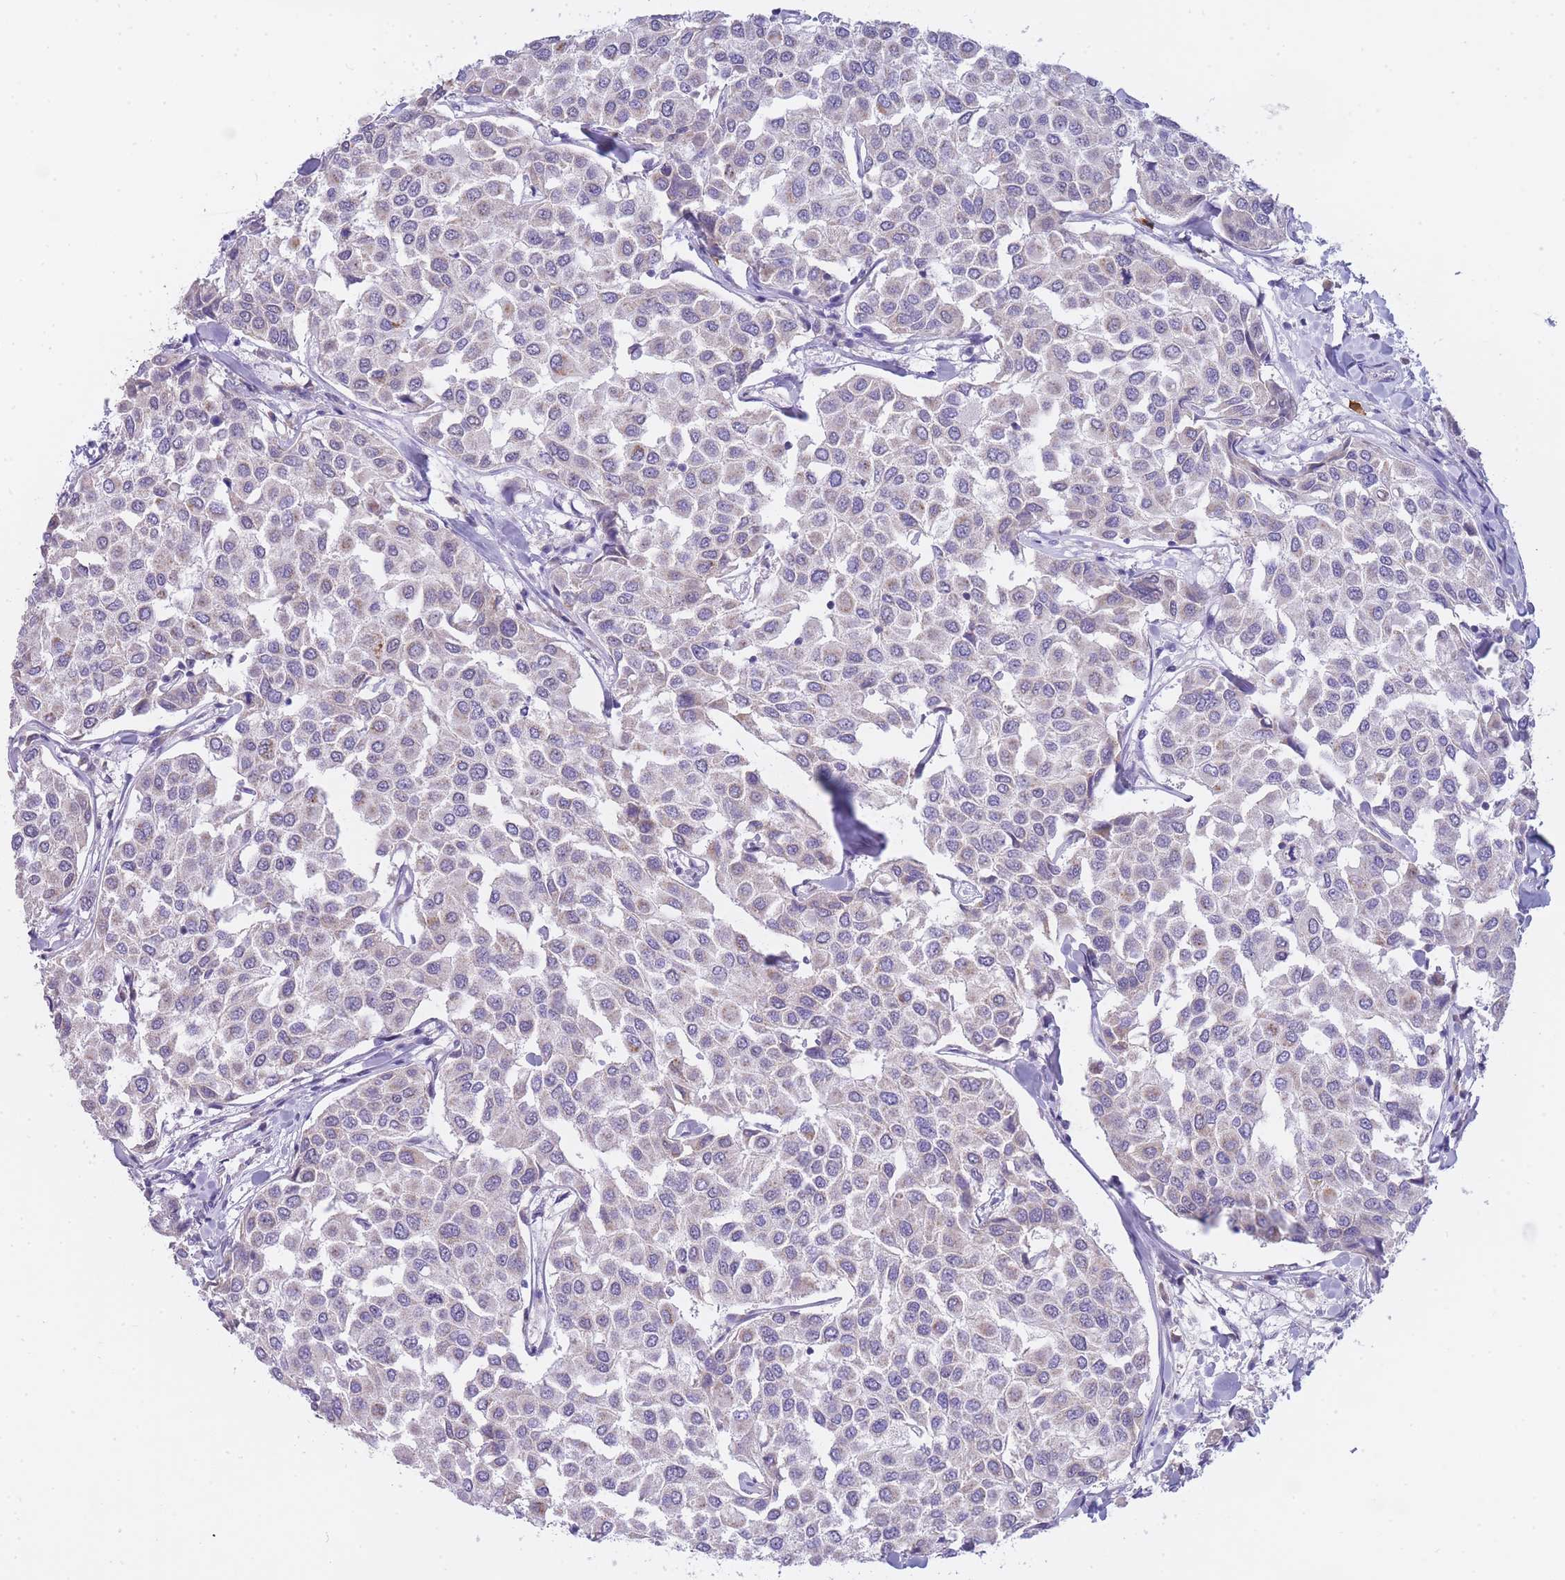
{"staining": {"intensity": "negative", "quantity": "none", "location": "none"}, "tissue": "breast cancer", "cell_type": "Tumor cells", "image_type": "cancer", "snomed": [{"axis": "morphology", "description": "Duct carcinoma"}, {"axis": "topography", "description": "Breast"}], "caption": "This is an IHC histopathology image of human breast cancer. There is no expression in tumor cells.", "gene": "FRAT2", "patient": {"sex": "female", "age": 55}}